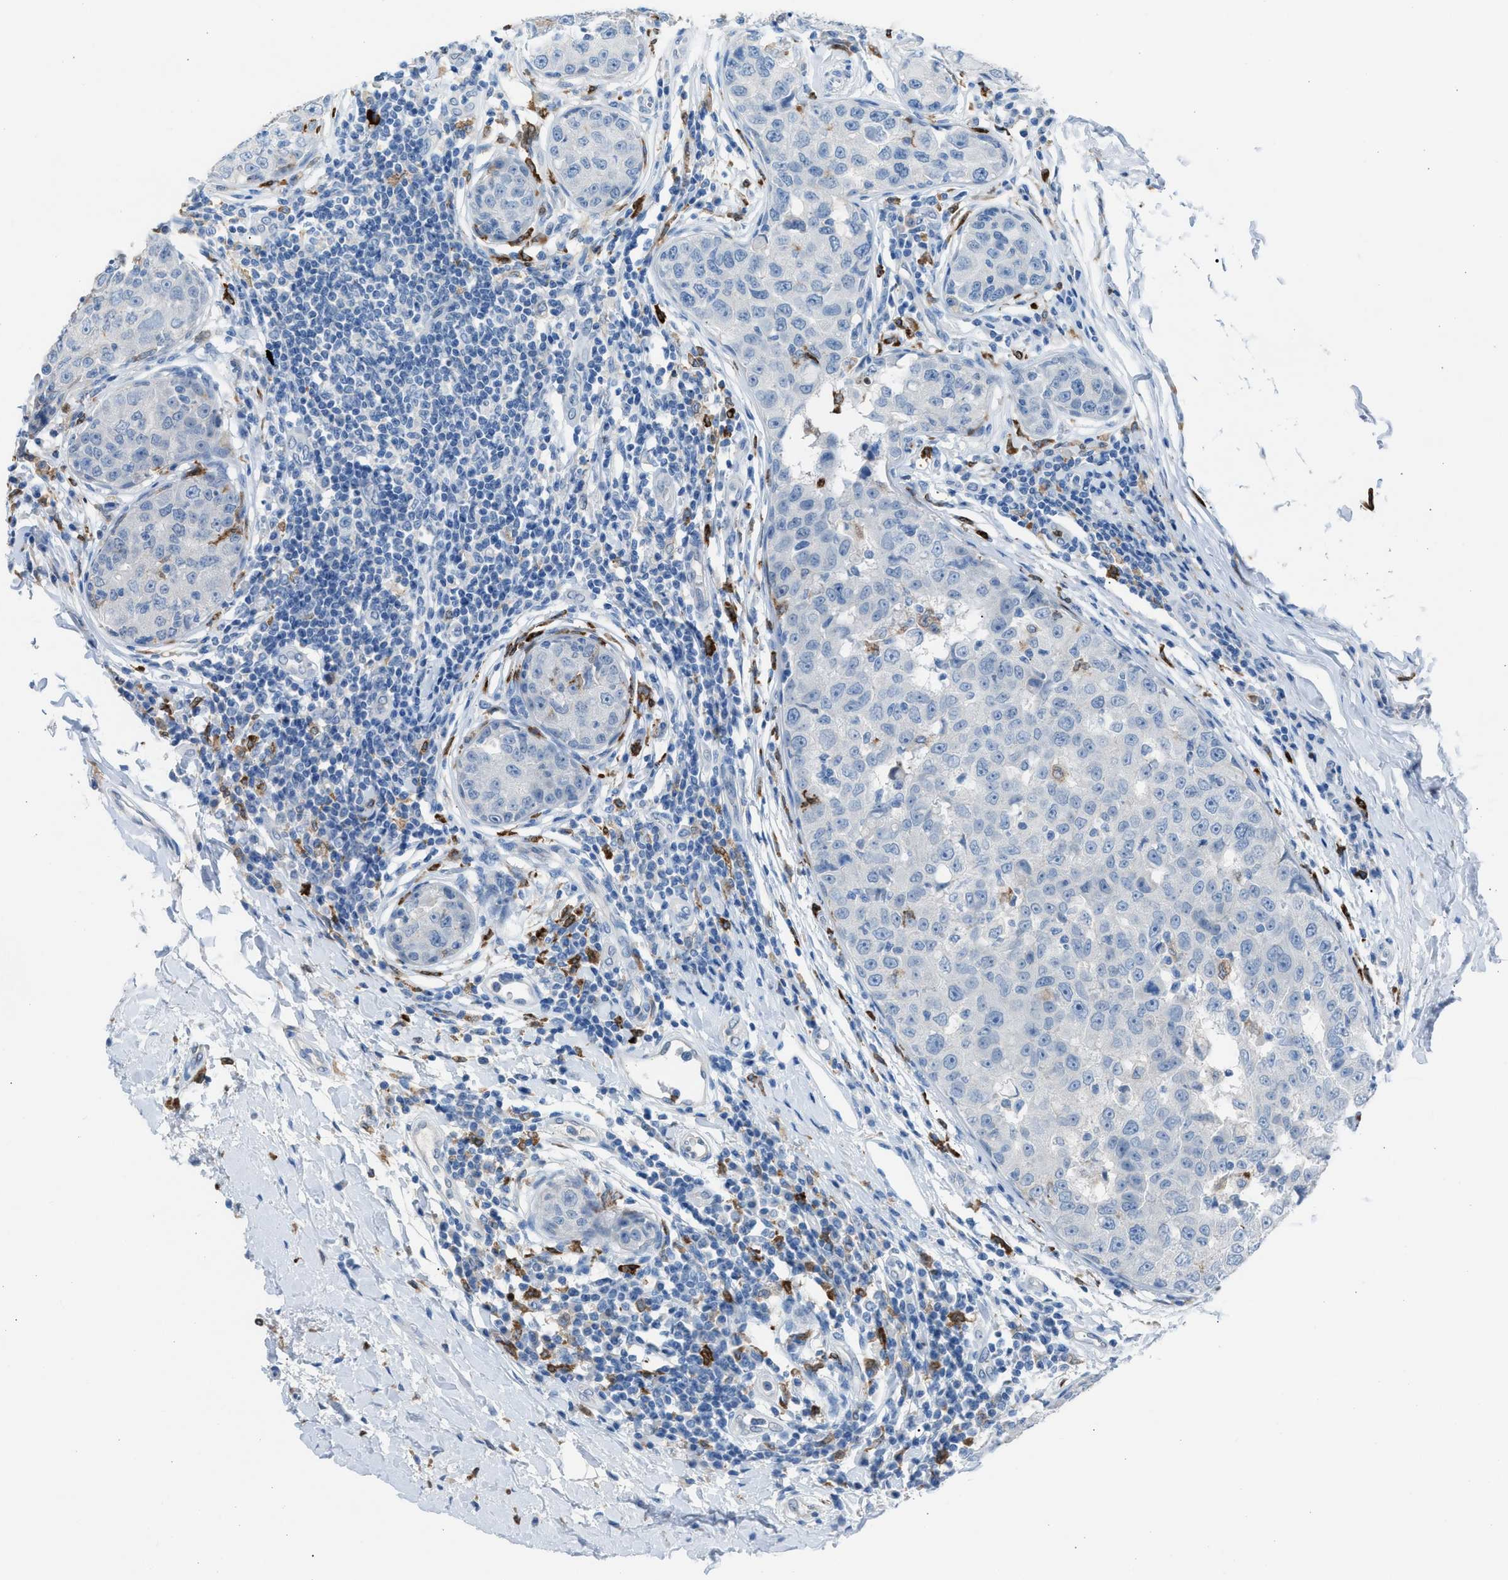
{"staining": {"intensity": "negative", "quantity": "none", "location": "none"}, "tissue": "breast cancer", "cell_type": "Tumor cells", "image_type": "cancer", "snomed": [{"axis": "morphology", "description": "Duct carcinoma"}, {"axis": "topography", "description": "Breast"}], "caption": "This is an immunohistochemistry image of human breast cancer (intraductal carcinoma). There is no expression in tumor cells.", "gene": "CLEC10A", "patient": {"sex": "female", "age": 27}}